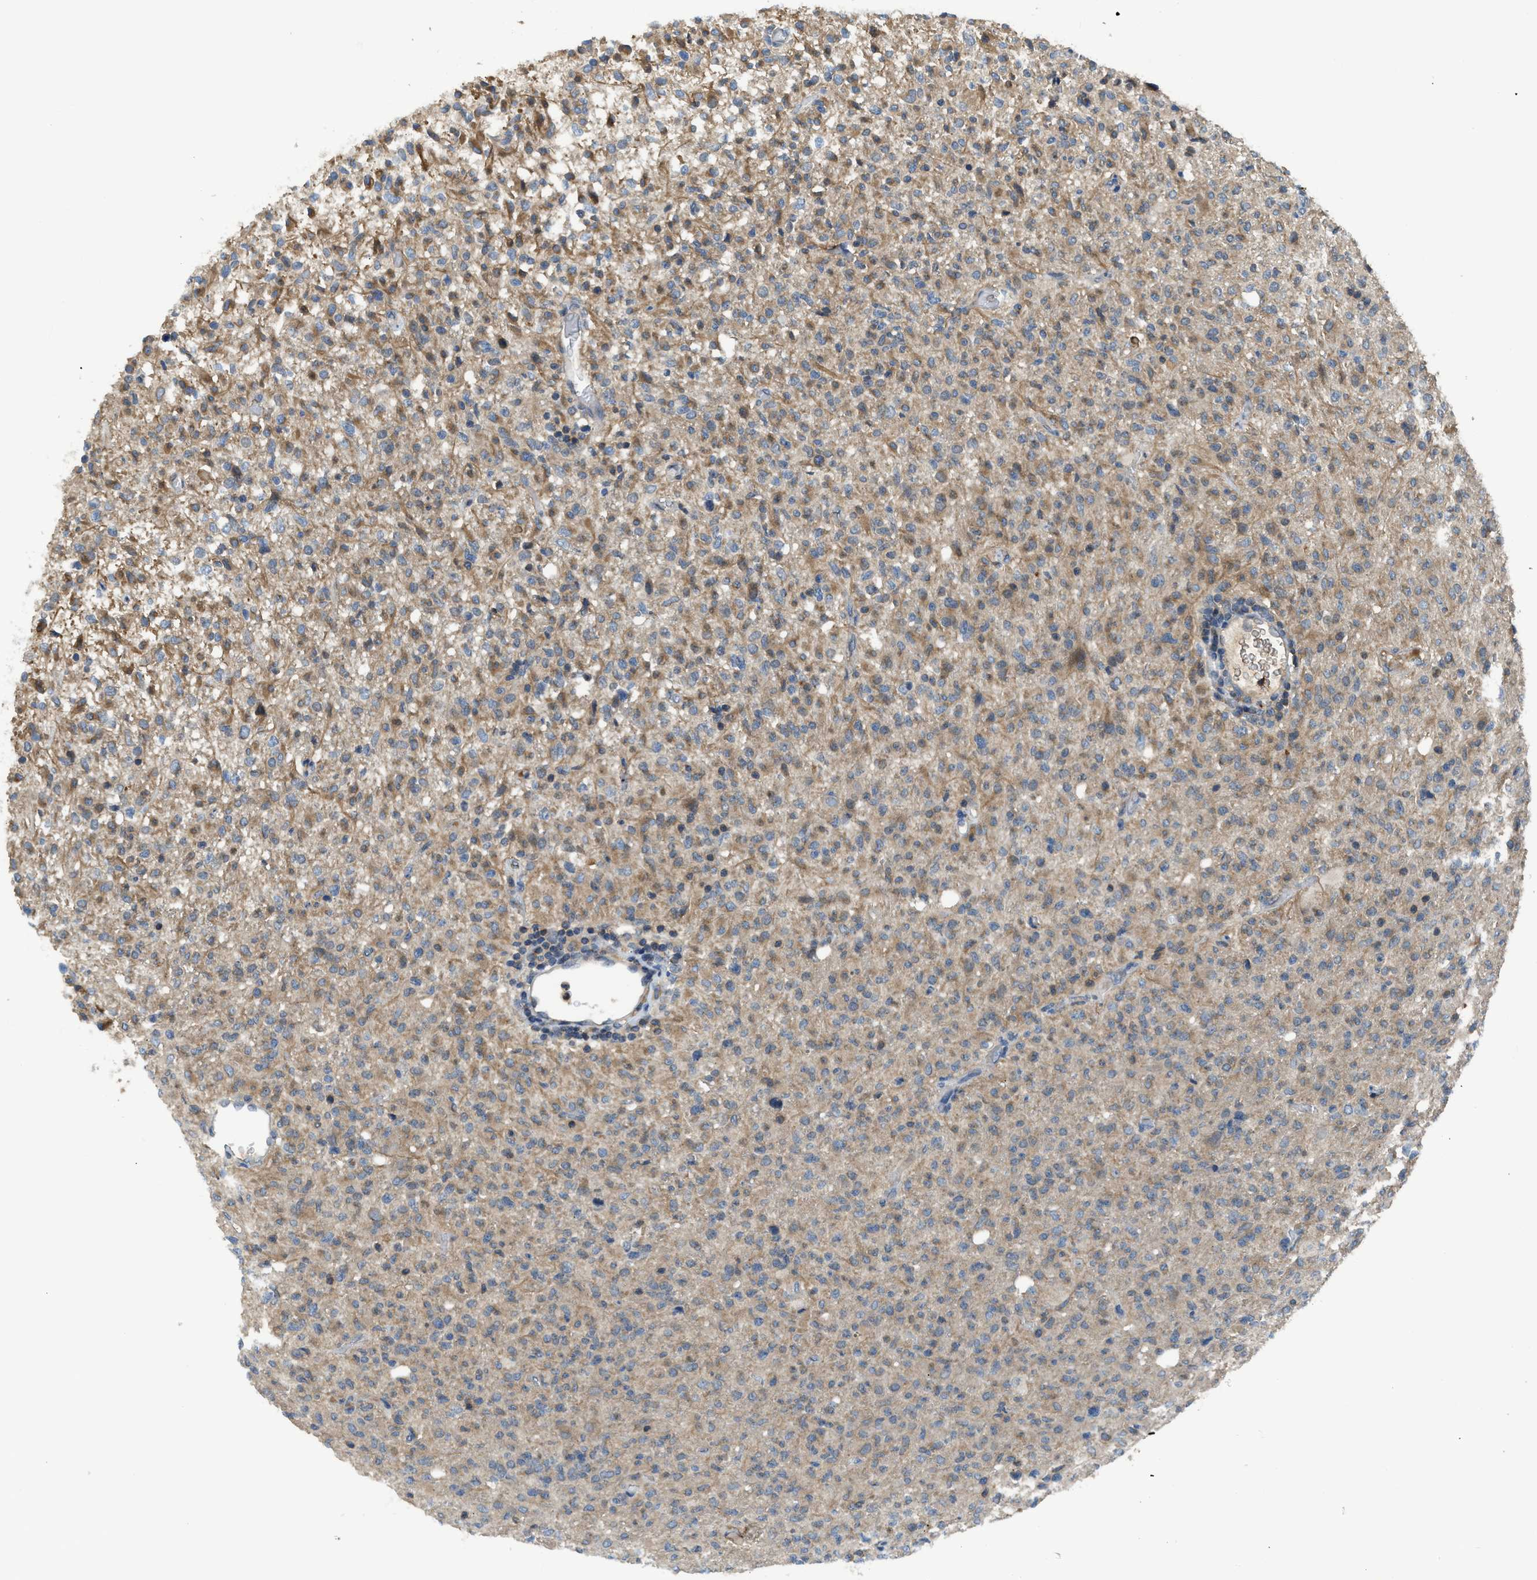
{"staining": {"intensity": "moderate", "quantity": "25%-75%", "location": "cytoplasmic/membranous"}, "tissue": "glioma", "cell_type": "Tumor cells", "image_type": "cancer", "snomed": [{"axis": "morphology", "description": "Glioma, malignant, High grade"}, {"axis": "topography", "description": "Brain"}], "caption": "Brown immunohistochemical staining in human glioma reveals moderate cytoplasmic/membranous staining in about 25%-75% of tumor cells.", "gene": "PAFAH2", "patient": {"sex": "female", "age": 57}}